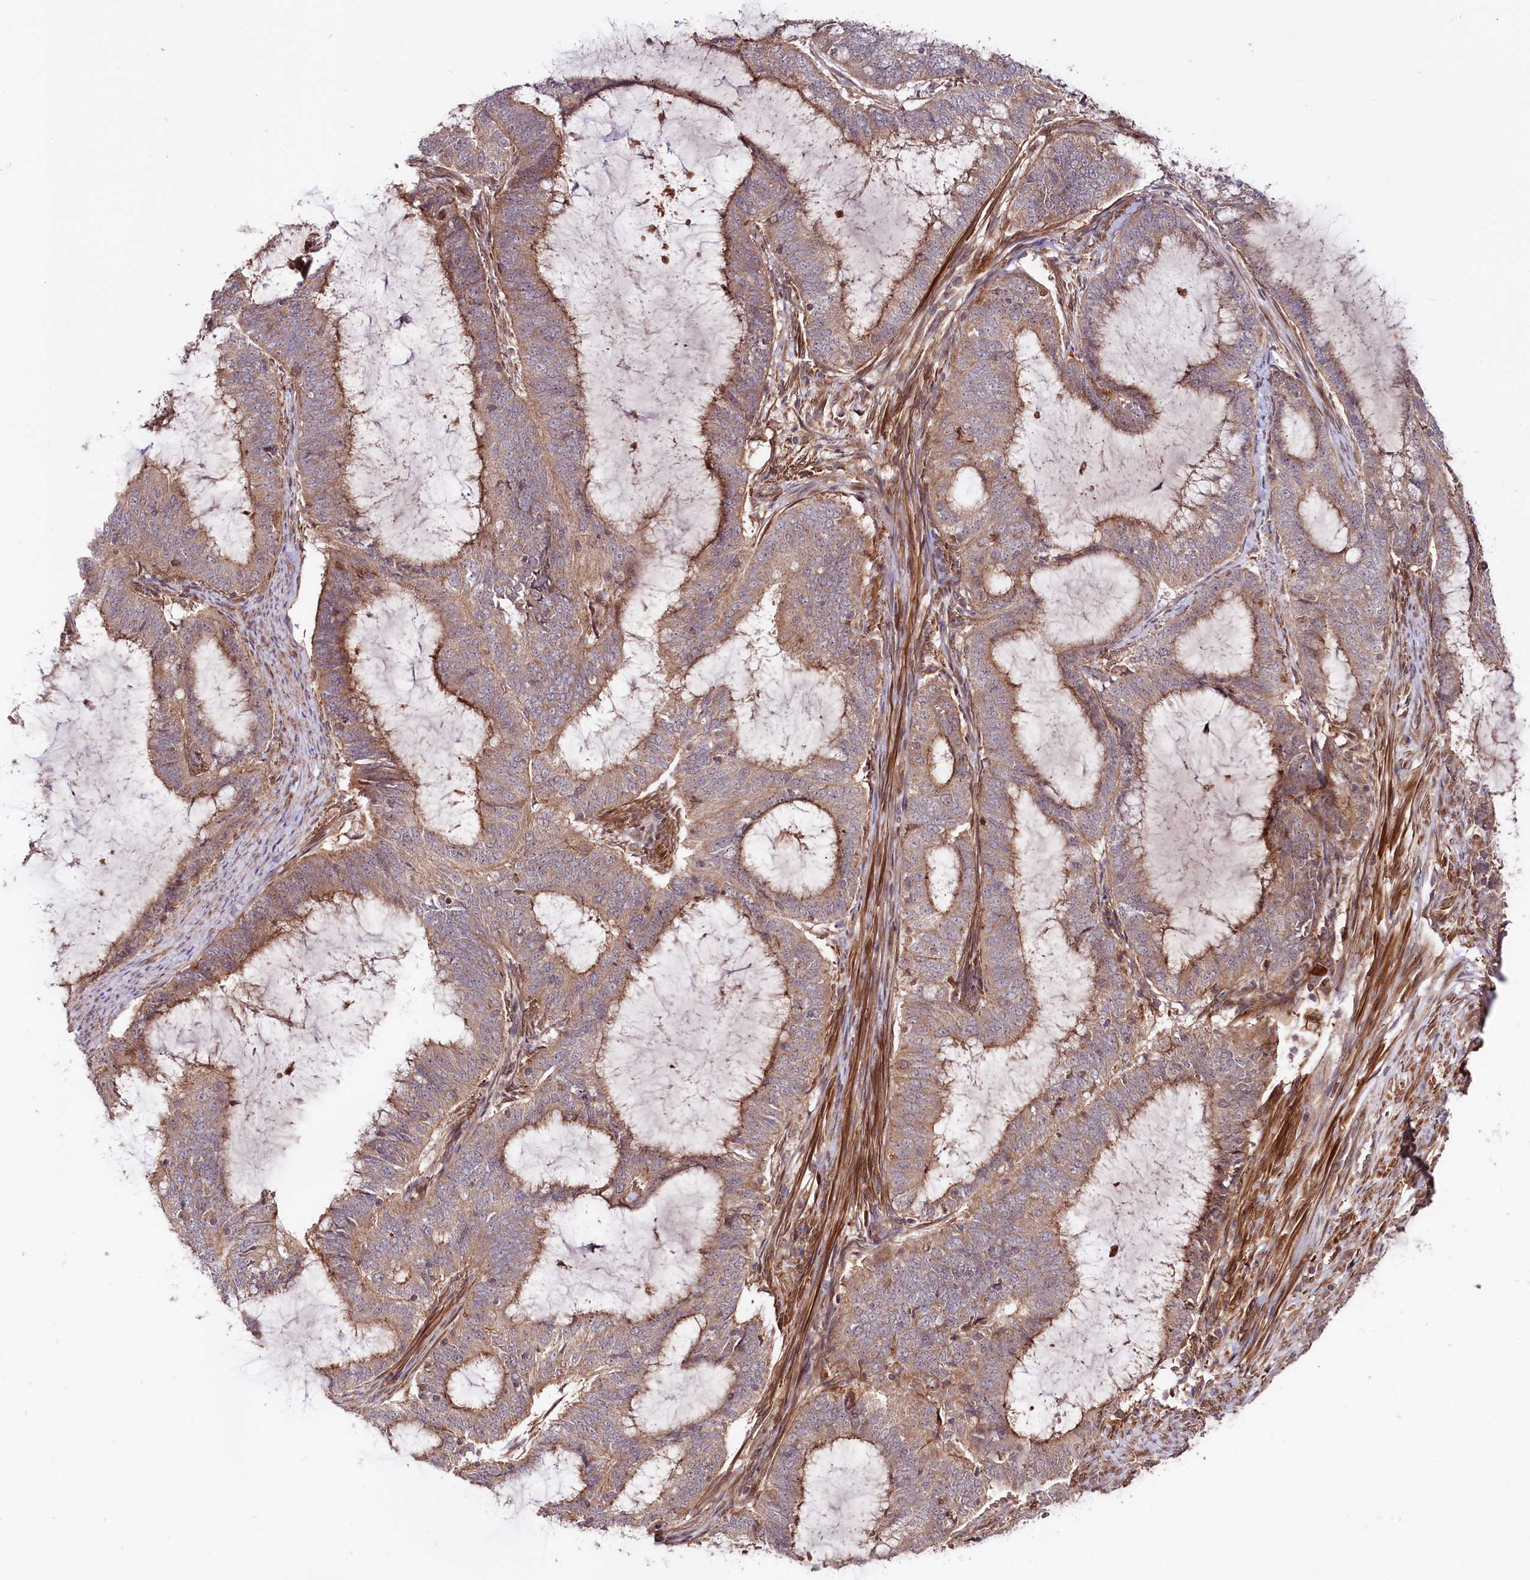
{"staining": {"intensity": "moderate", "quantity": ">75%", "location": "cytoplasmic/membranous"}, "tissue": "endometrial cancer", "cell_type": "Tumor cells", "image_type": "cancer", "snomed": [{"axis": "morphology", "description": "Adenocarcinoma, NOS"}, {"axis": "topography", "description": "Endometrium"}], "caption": "Immunohistochemical staining of human endometrial cancer (adenocarcinoma) exhibits medium levels of moderate cytoplasmic/membranous positivity in about >75% of tumor cells. (DAB = brown stain, brightfield microscopy at high magnification).", "gene": "NEDD1", "patient": {"sex": "female", "age": 51}}